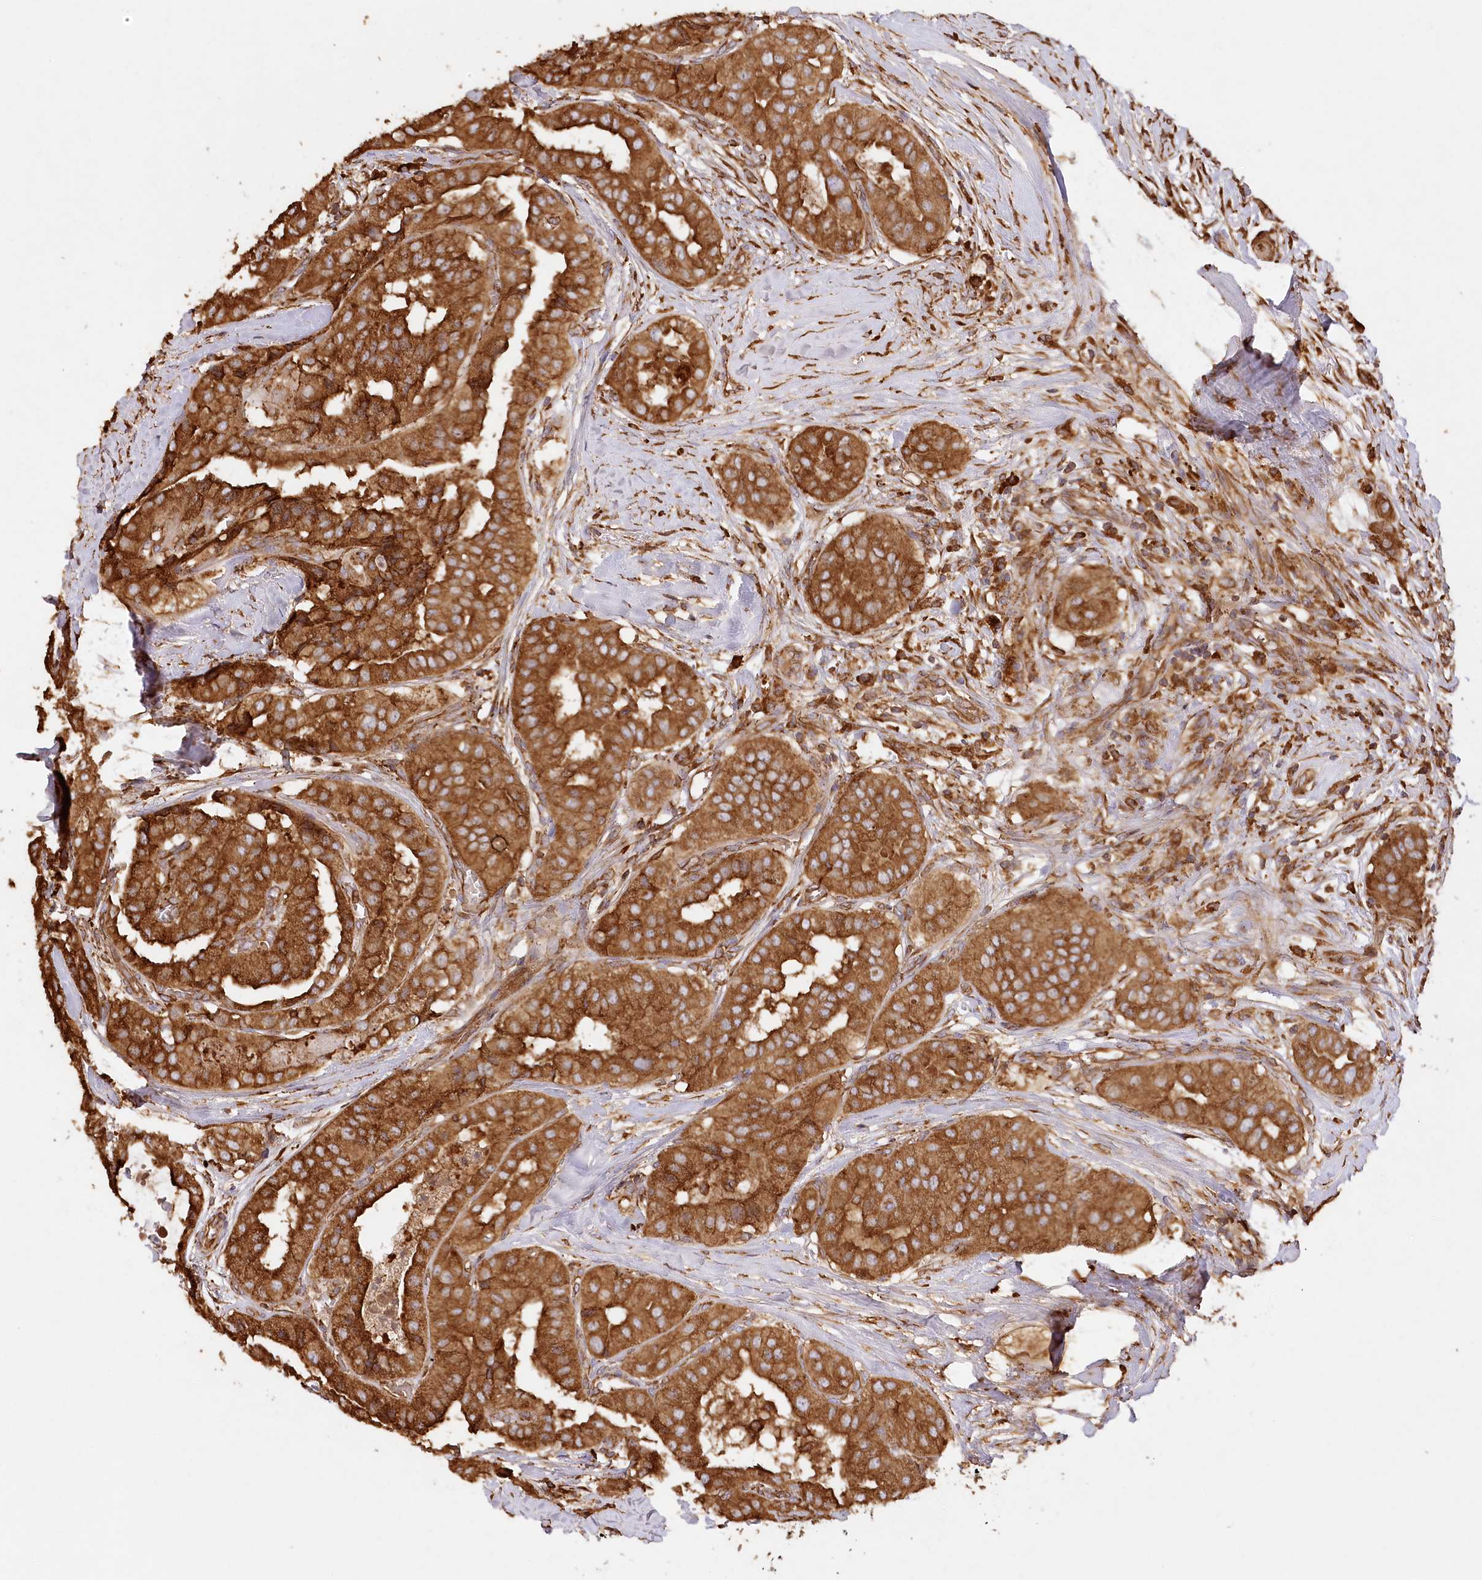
{"staining": {"intensity": "strong", "quantity": ">75%", "location": "cytoplasmic/membranous"}, "tissue": "thyroid cancer", "cell_type": "Tumor cells", "image_type": "cancer", "snomed": [{"axis": "morphology", "description": "Papillary adenocarcinoma, NOS"}, {"axis": "topography", "description": "Thyroid gland"}], "caption": "Thyroid cancer (papillary adenocarcinoma) stained for a protein (brown) exhibits strong cytoplasmic/membranous positive staining in approximately >75% of tumor cells.", "gene": "ACAP2", "patient": {"sex": "female", "age": 59}}